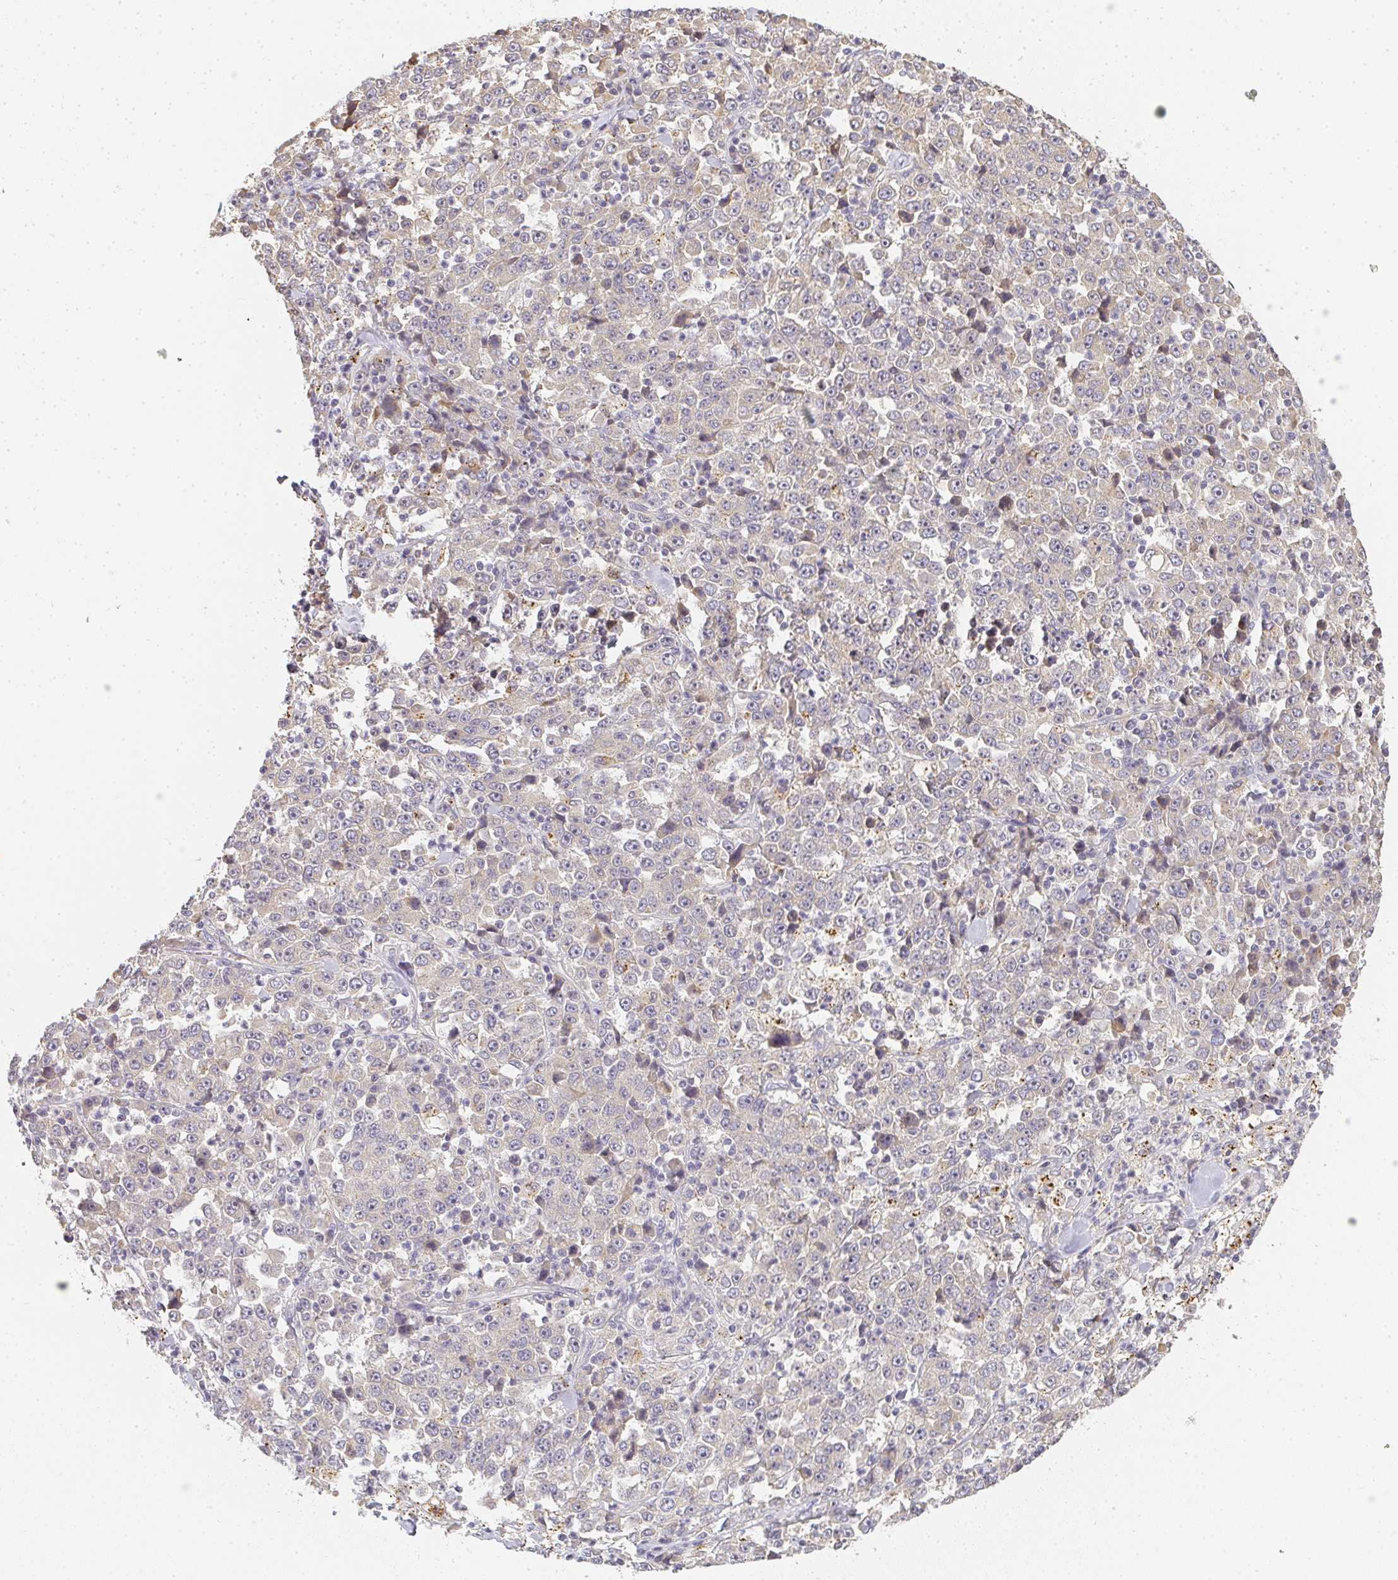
{"staining": {"intensity": "negative", "quantity": "none", "location": "none"}, "tissue": "stomach cancer", "cell_type": "Tumor cells", "image_type": "cancer", "snomed": [{"axis": "morphology", "description": "Normal tissue, NOS"}, {"axis": "morphology", "description": "Adenocarcinoma, NOS"}, {"axis": "topography", "description": "Stomach, upper"}, {"axis": "topography", "description": "Stomach"}], "caption": "Stomach adenocarcinoma was stained to show a protein in brown. There is no significant positivity in tumor cells.", "gene": "SLC35B3", "patient": {"sex": "male", "age": 59}}